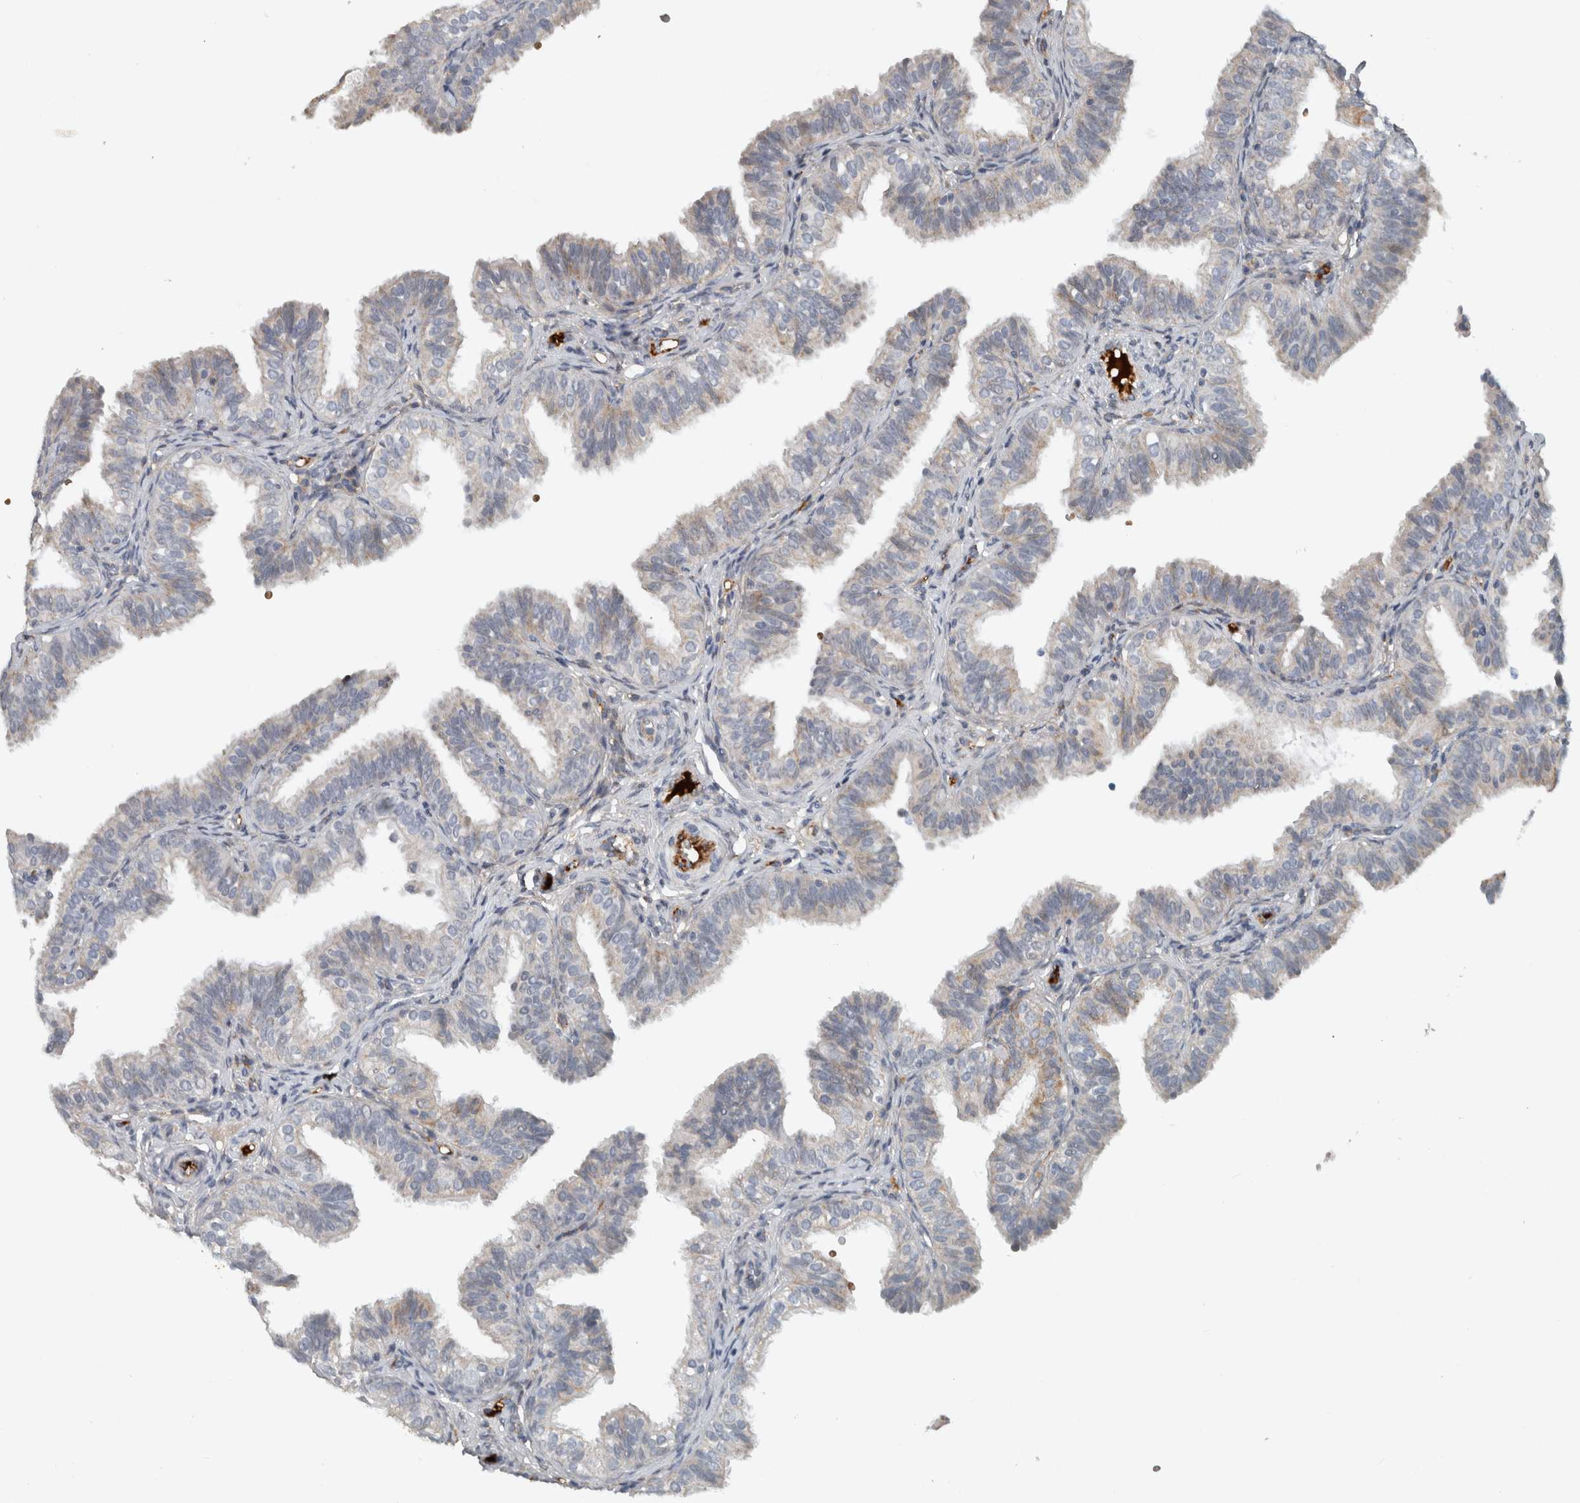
{"staining": {"intensity": "weak", "quantity": "<25%", "location": "cytoplasmic/membranous"}, "tissue": "fallopian tube", "cell_type": "Glandular cells", "image_type": "normal", "snomed": [{"axis": "morphology", "description": "Normal tissue, NOS"}, {"axis": "topography", "description": "Fallopian tube"}], "caption": "This is an IHC photomicrograph of unremarkable fallopian tube. There is no expression in glandular cells.", "gene": "FN1", "patient": {"sex": "female", "age": 35}}